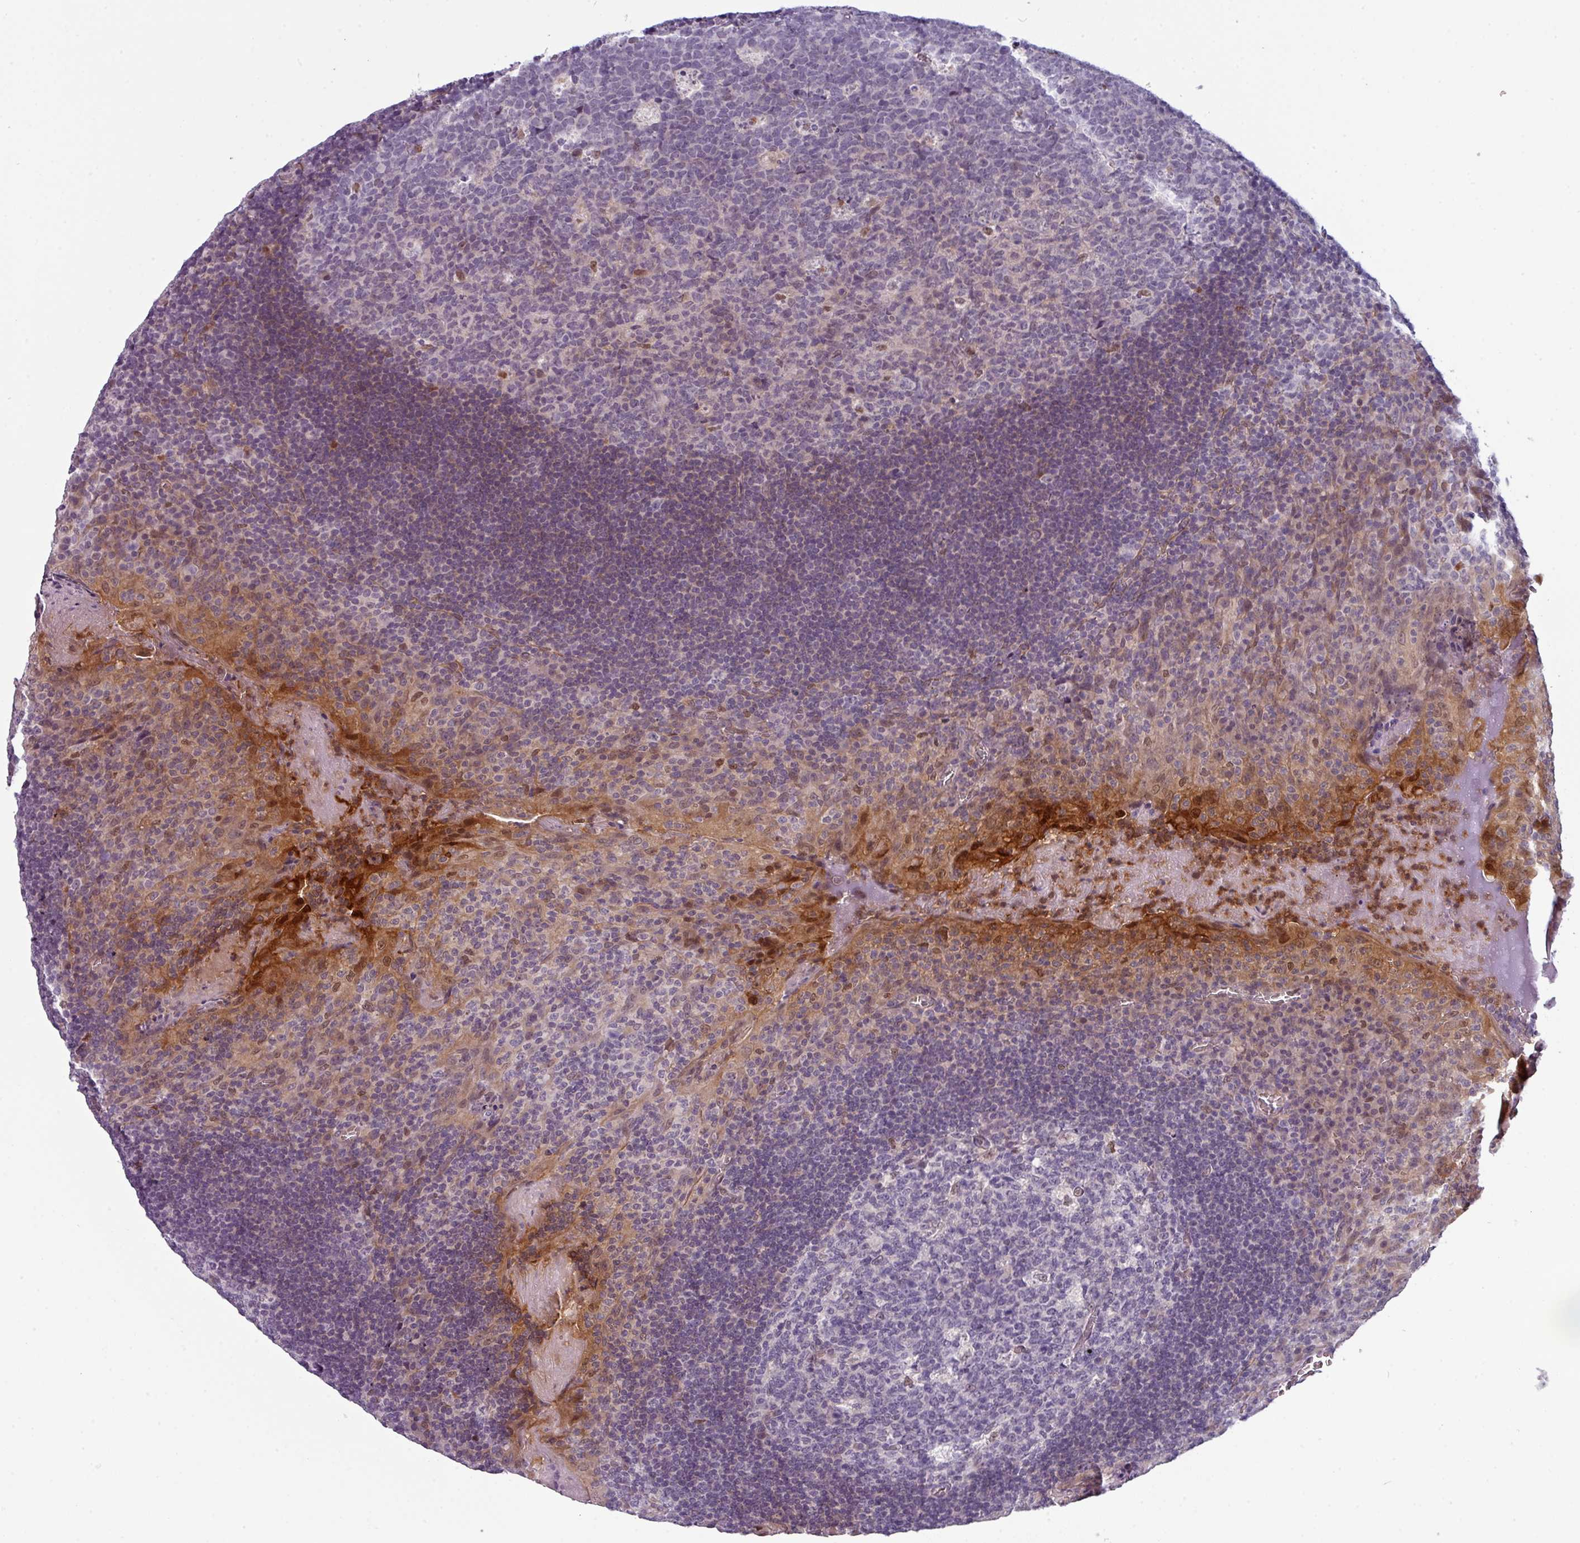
{"staining": {"intensity": "negative", "quantity": "none", "location": "none"}, "tissue": "tonsil", "cell_type": "Germinal center cells", "image_type": "normal", "snomed": [{"axis": "morphology", "description": "Normal tissue, NOS"}, {"axis": "topography", "description": "Tonsil"}], "caption": "The image reveals no significant expression in germinal center cells of tonsil. (DAB (3,3'-diaminobenzidine) immunohistochemistry visualized using brightfield microscopy, high magnification).", "gene": "PRAMEF12", "patient": {"sex": "male", "age": 17}}